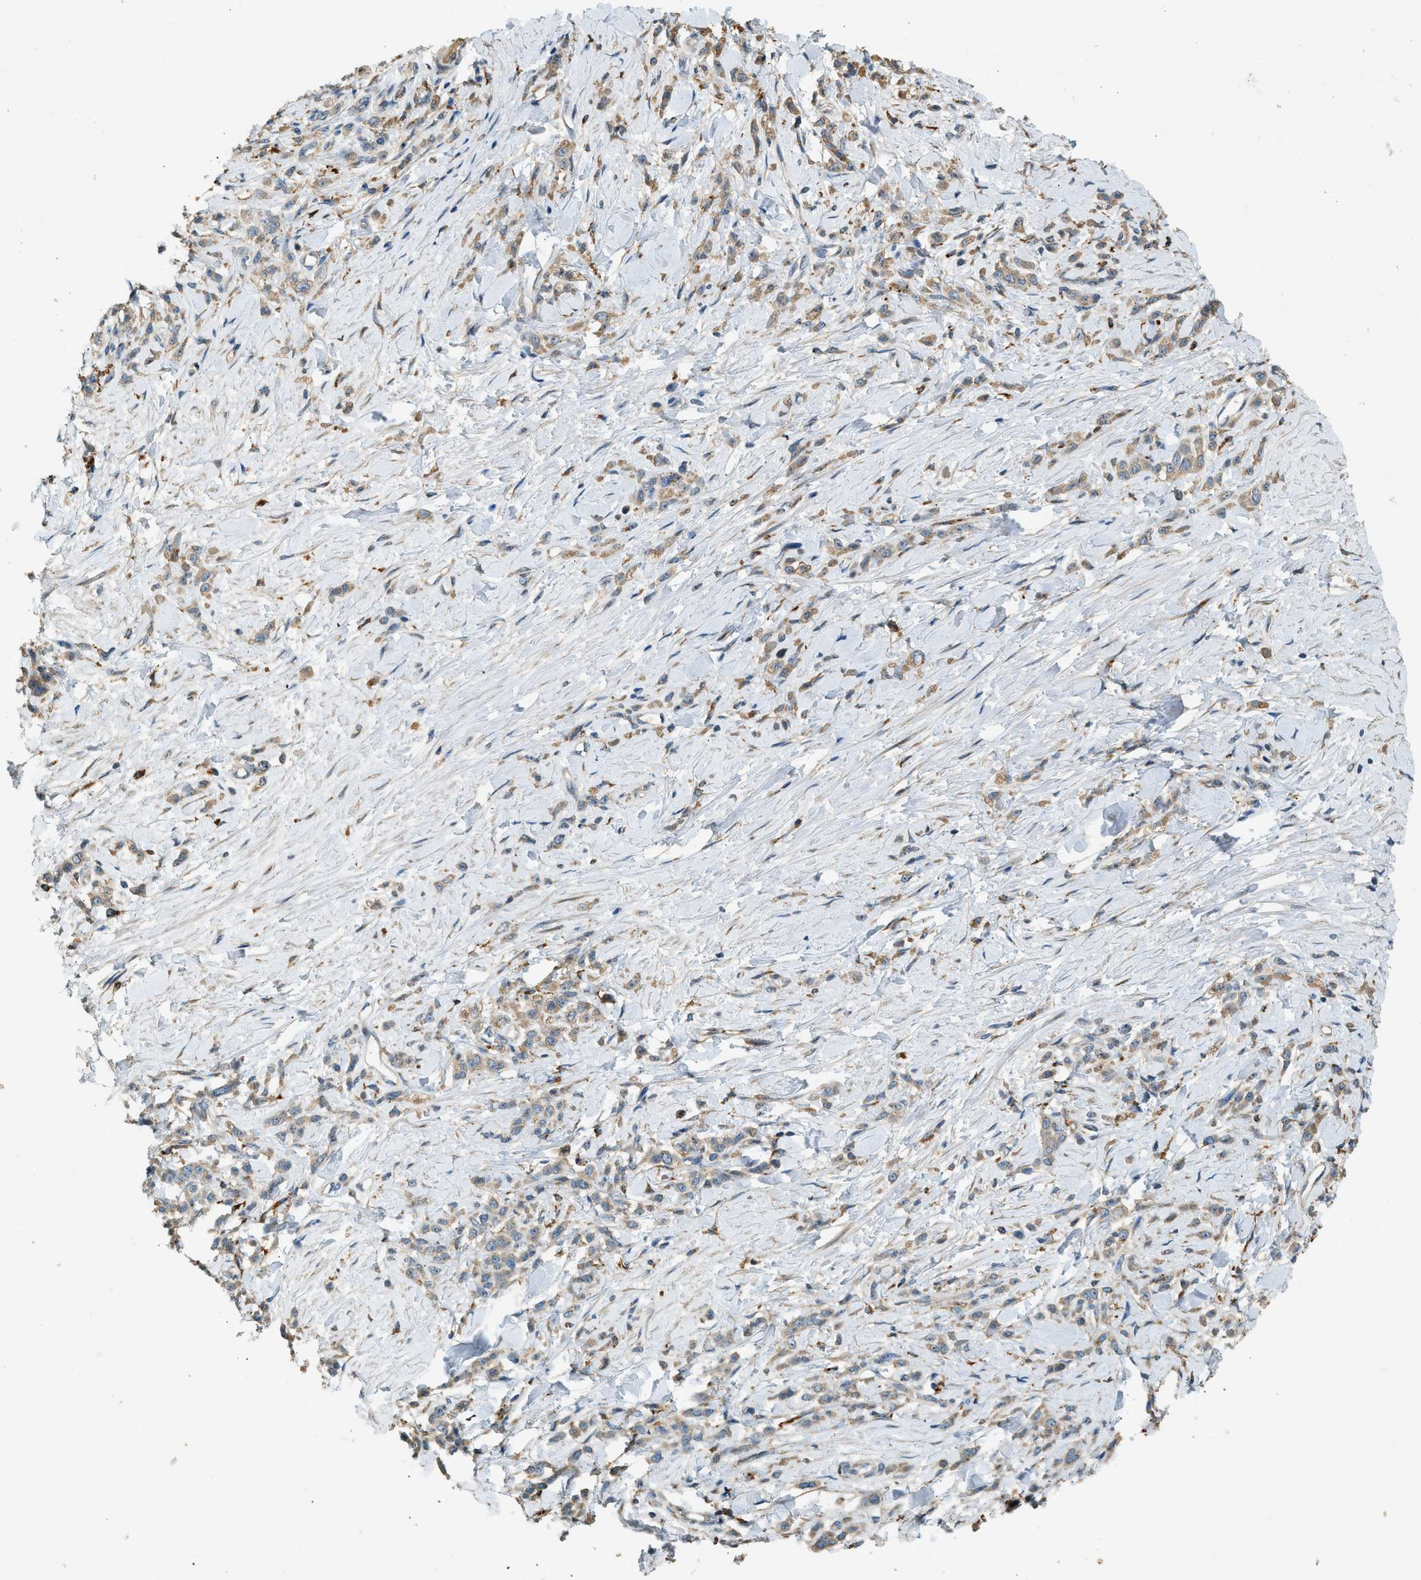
{"staining": {"intensity": "moderate", "quantity": ">75%", "location": "cytoplasmic/membranous"}, "tissue": "stomach cancer", "cell_type": "Tumor cells", "image_type": "cancer", "snomed": [{"axis": "morphology", "description": "Normal tissue, NOS"}, {"axis": "morphology", "description": "Adenocarcinoma, NOS"}, {"axis": "topography", "description": "Stomach"}], "caption": "Adenocarcinoma (stomach) stained with DAB immunohistochemistry (IHC) exhibits medium levels of moderate cytoplasmic/membranous staining in approximately >75% of tumor cells.", "gene": "CTSB", "patient": {"sex": "male", "age": 82}}